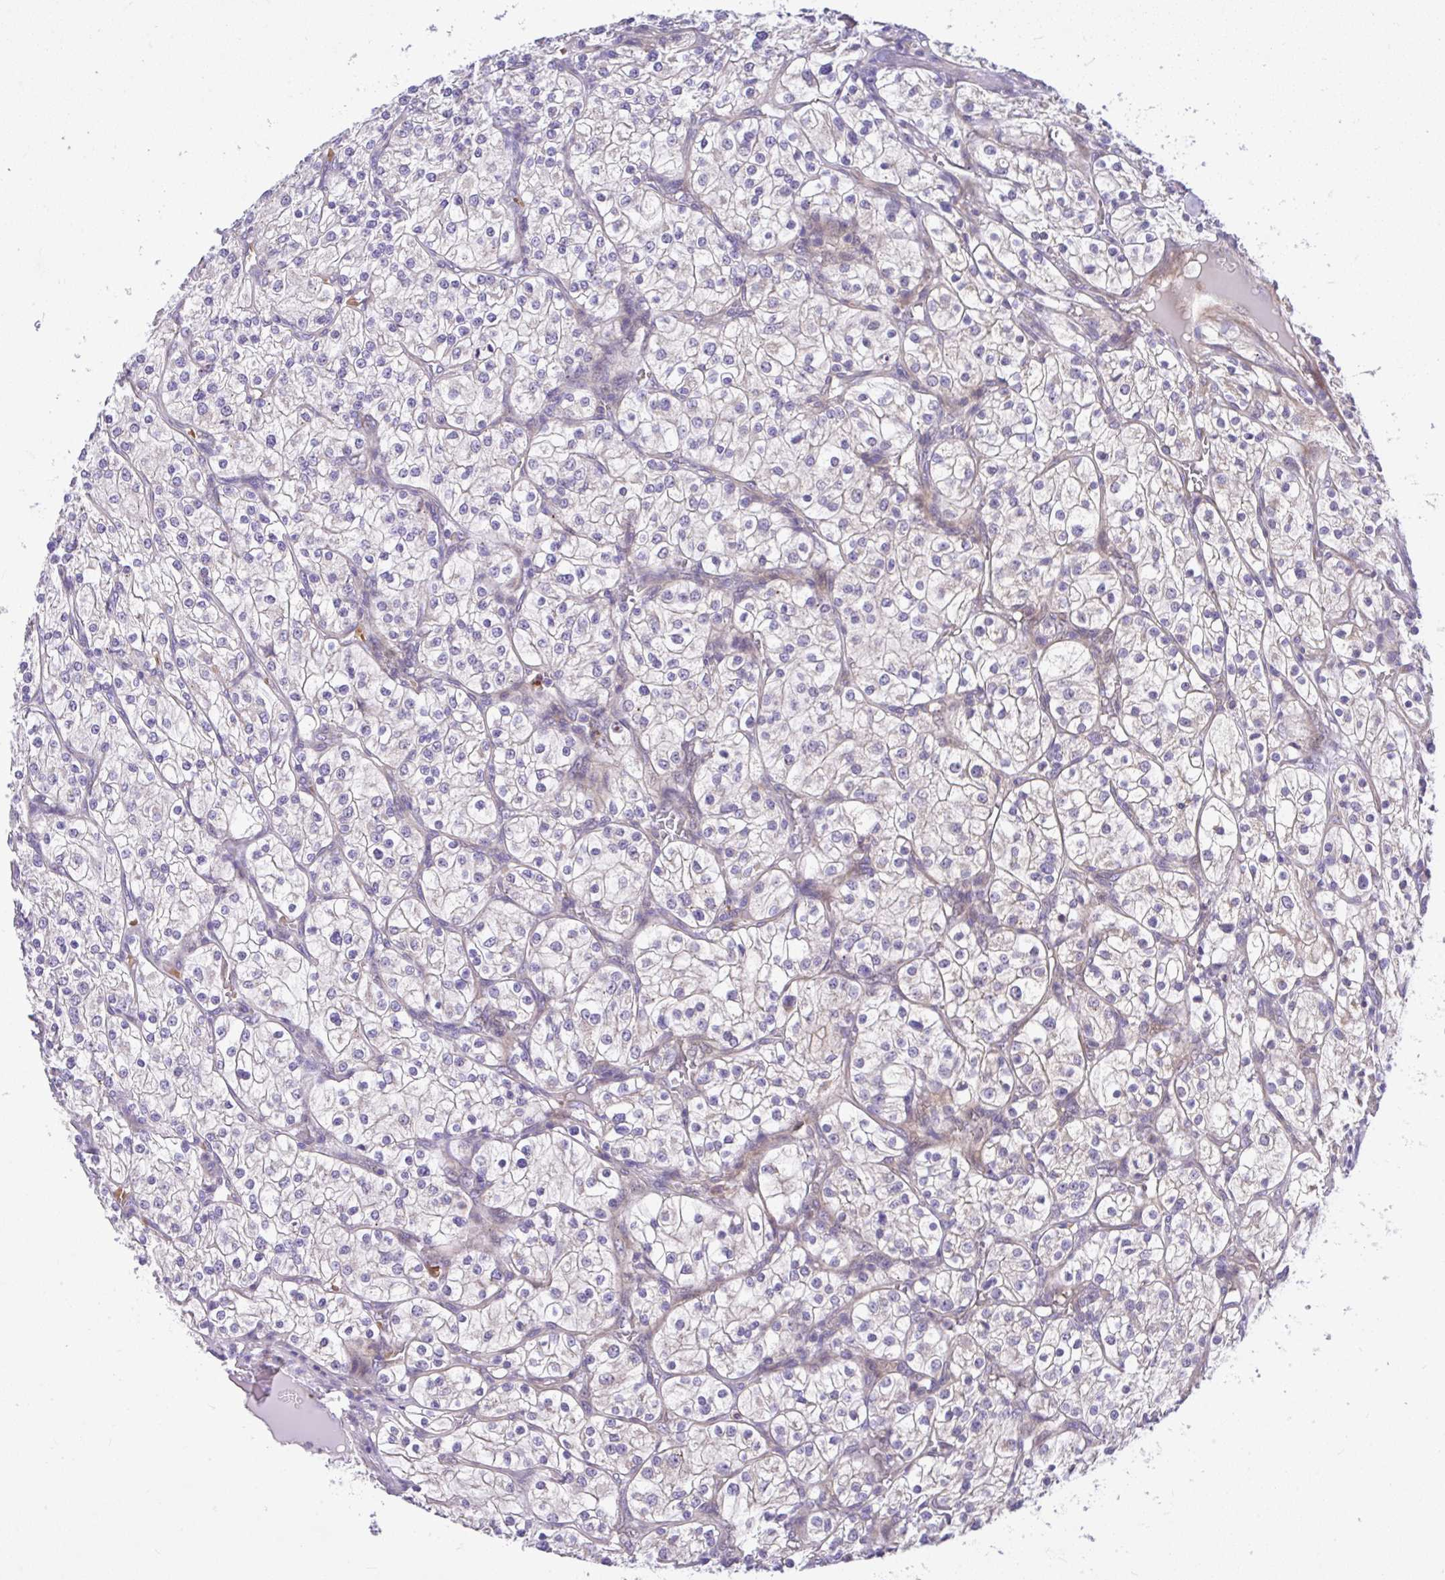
{"staining": {"intensity": "negative", "quantity": "none", "location": "none"}, "tissue": "renal cancer", "cell_type": "Tumor cells", "image_type": "cancer", "snomed": [{"axis": "morphology", "description": "Adenocarcinoma, NOS"}, {"axis": "topography", "description": "Kidney"}], "caption": "Adenocarcinoma (renal) was stained to show a protein in brown. There is no significant staining in tumor cells.", "gene": "CHIA", "patient": {"sex": "male", "age": 80}}